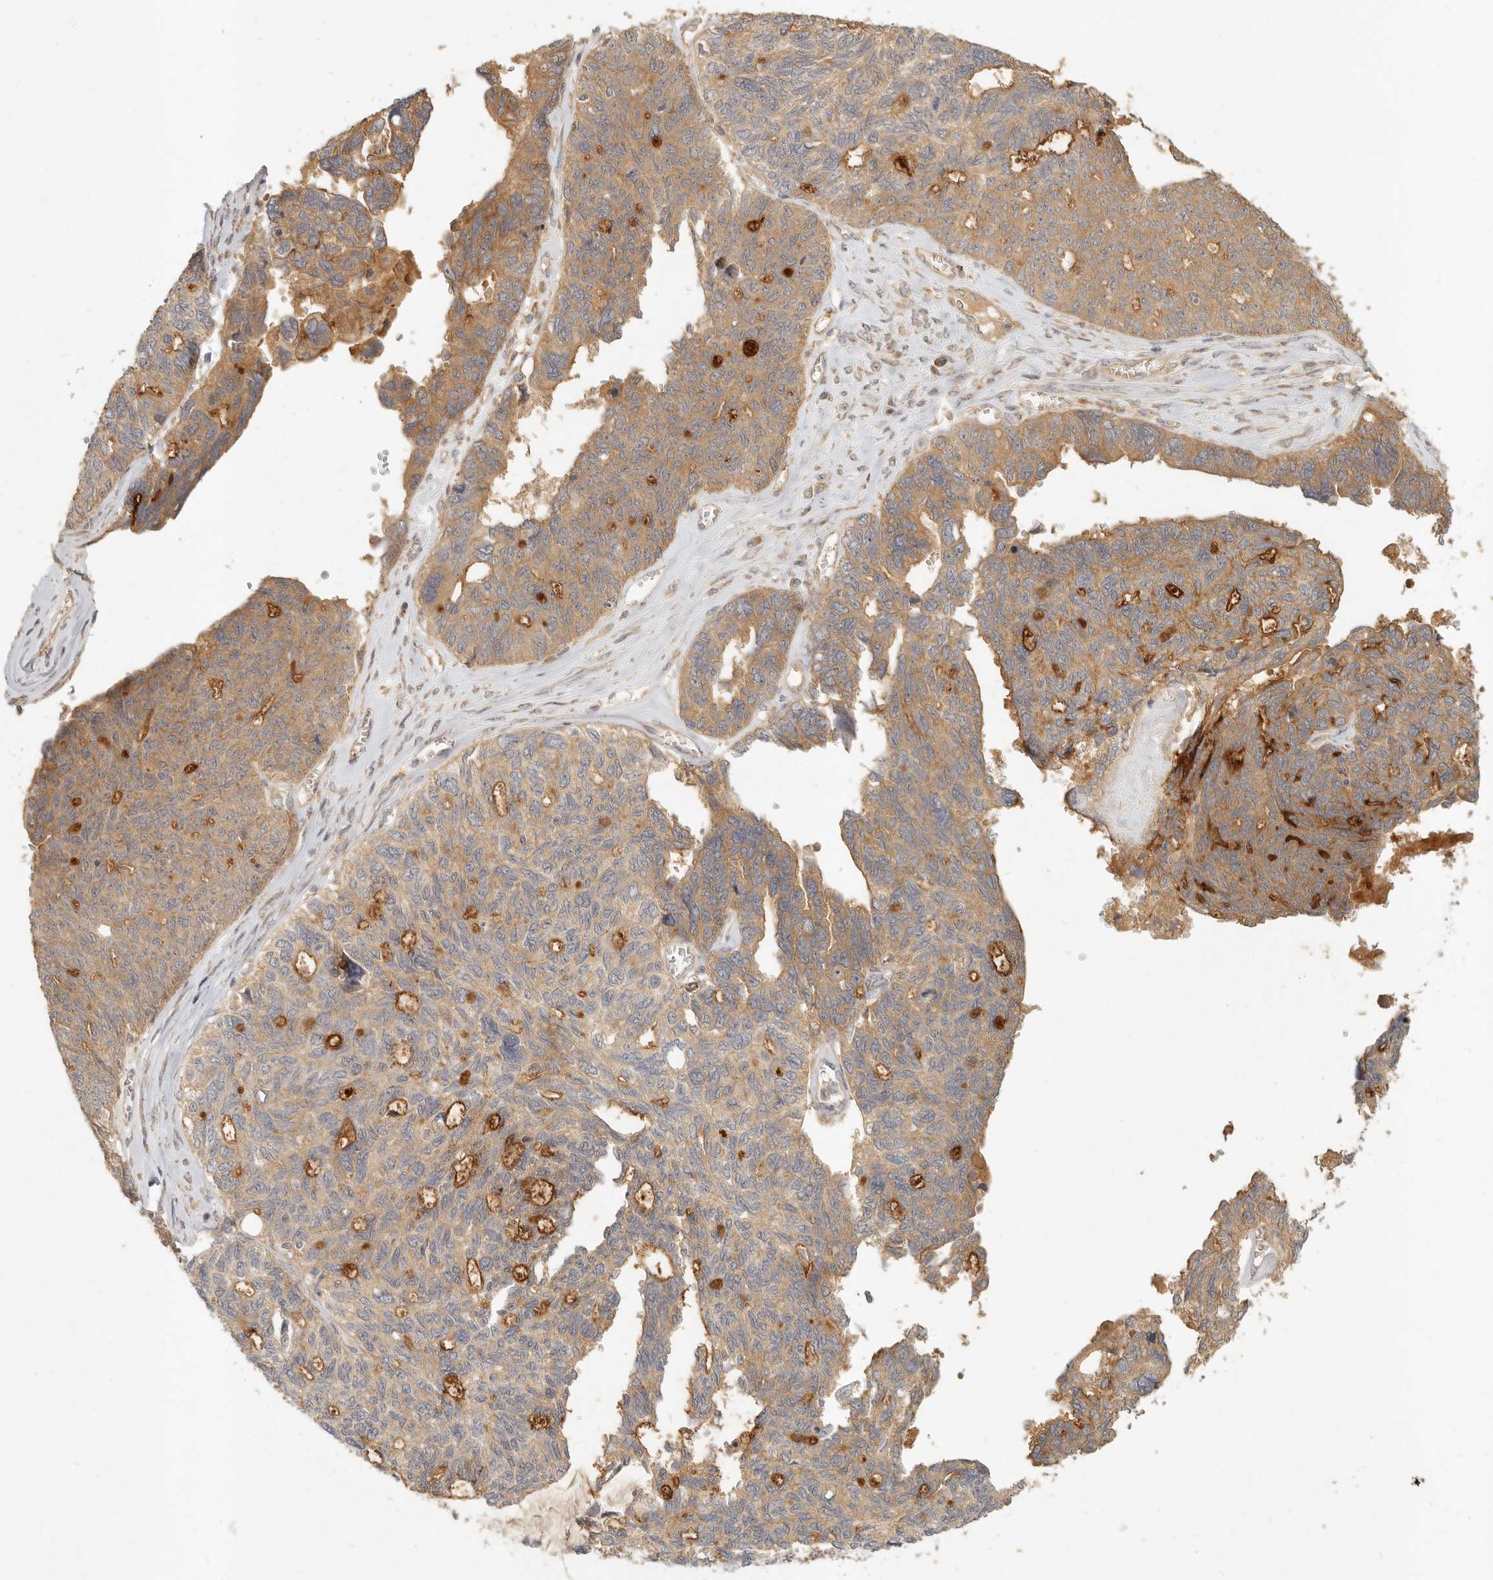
{"staining": {"intensity": "moderate", "quantity": ">75%", "location": "cytoplasmic/membranous"}, "tissue": "ovarian cancer", "cell_type": "Tumor cells", "image_type": "cancer", "snomed": [{"axis": "morphology", "description": "Cystadenocarcinoma, serous, NOS"}, {"axis": "topography", "description": "Ovary"}], "caption": "The histopathology image shows staining of ovarian serous cystadenocarcinoma, revealing moderate cytoplasmic/membranous protein positivity (brown color) within tumor cells. (IHC, brightfield microscopy, high magnification).", "gene": "VIPR1", "patient": {"sex": "female", "age": 79}}